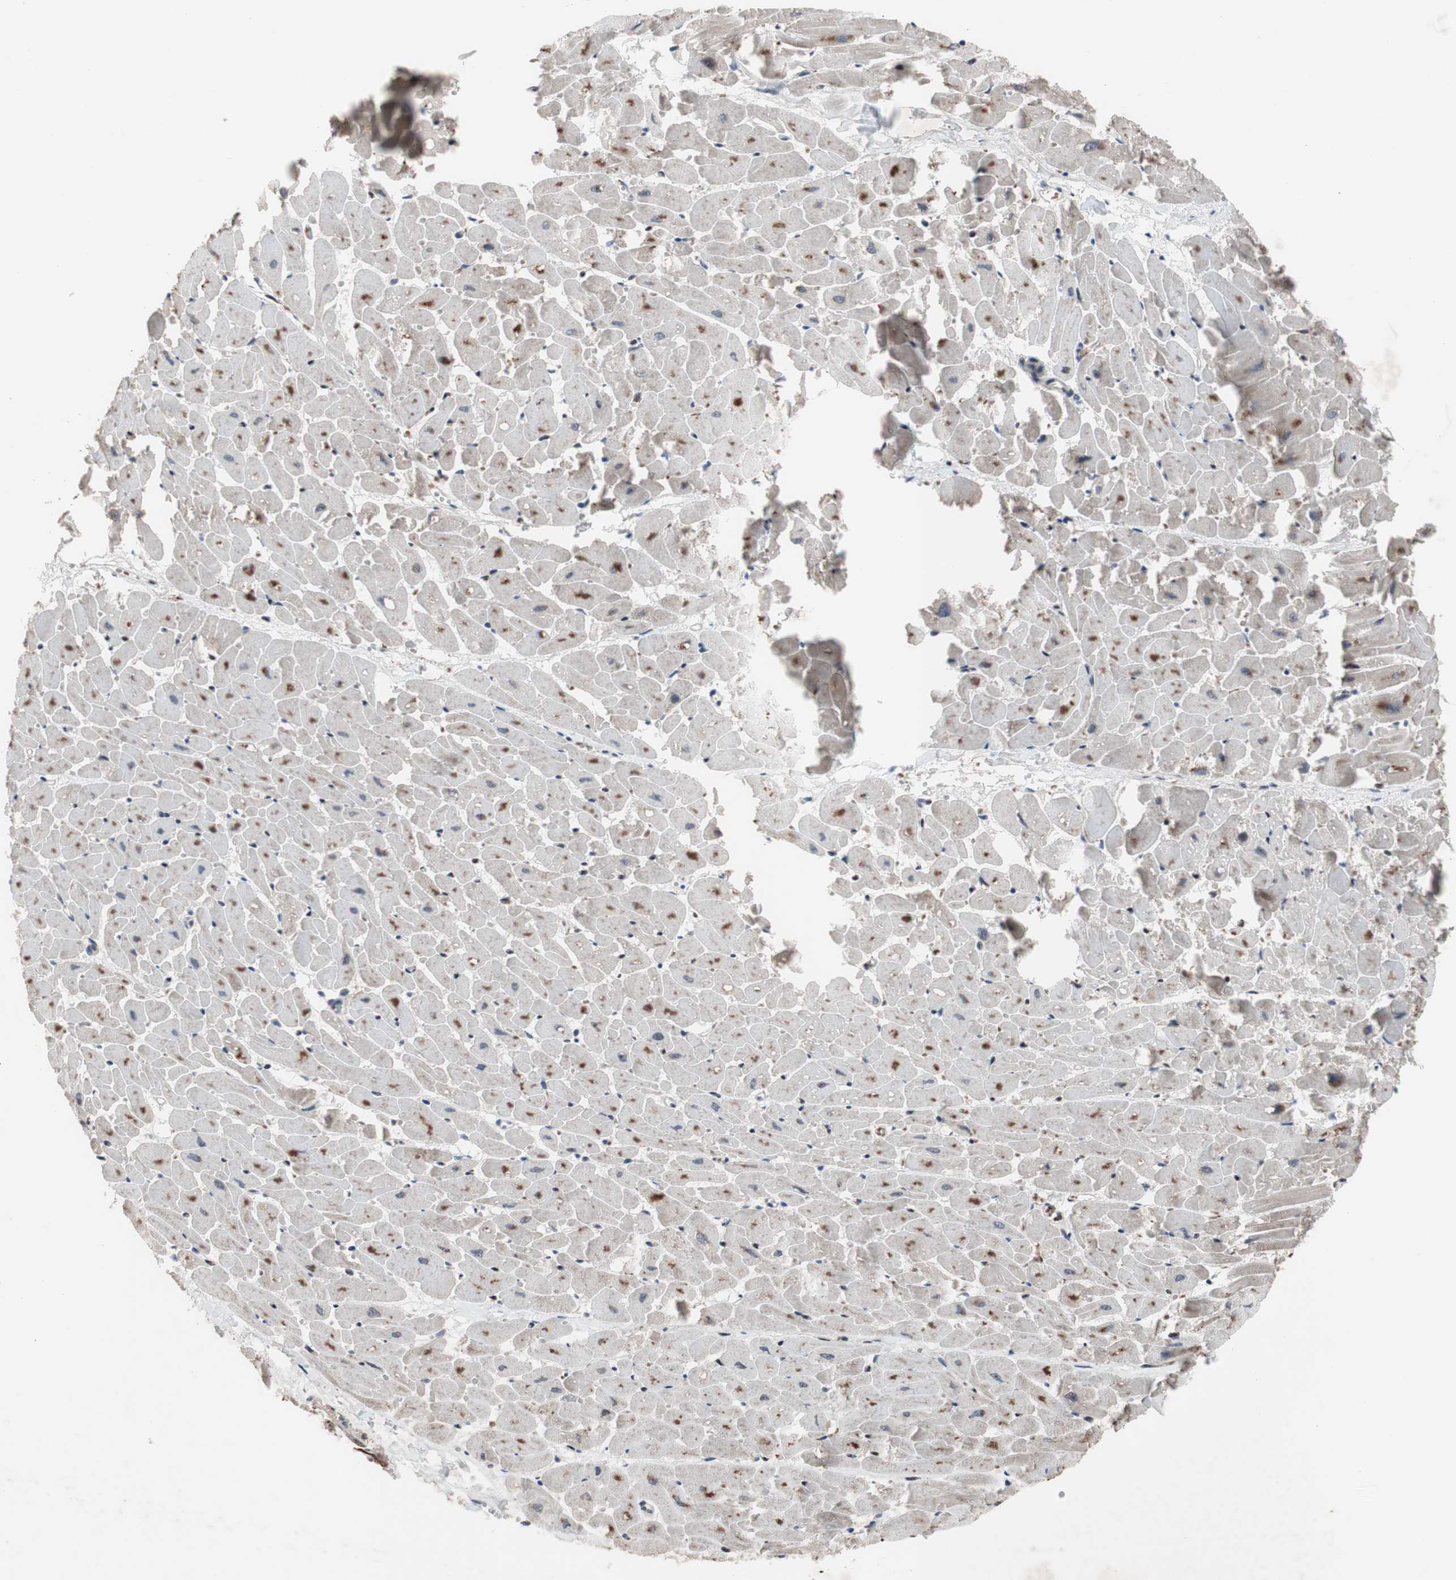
{"staining": {"intensity": "moderate", "quantity": "<25%", "location": "nuclear"}, "tissue": "heart muscle", "cell_type": "Cardiomyocytes", "image_type": "normal", "snomed": [{"axis": "morphology", "description": "Normal tissue, NOS"}, {"axis": "topography", "description": "Heart"}], "caption": "Cardiomyocytes show moderate nuclear expression in approximately <25% of cells in unremarkable heart muscle.", "gene": "PINX1", "patient": {"sex": "female", "age": 19}}